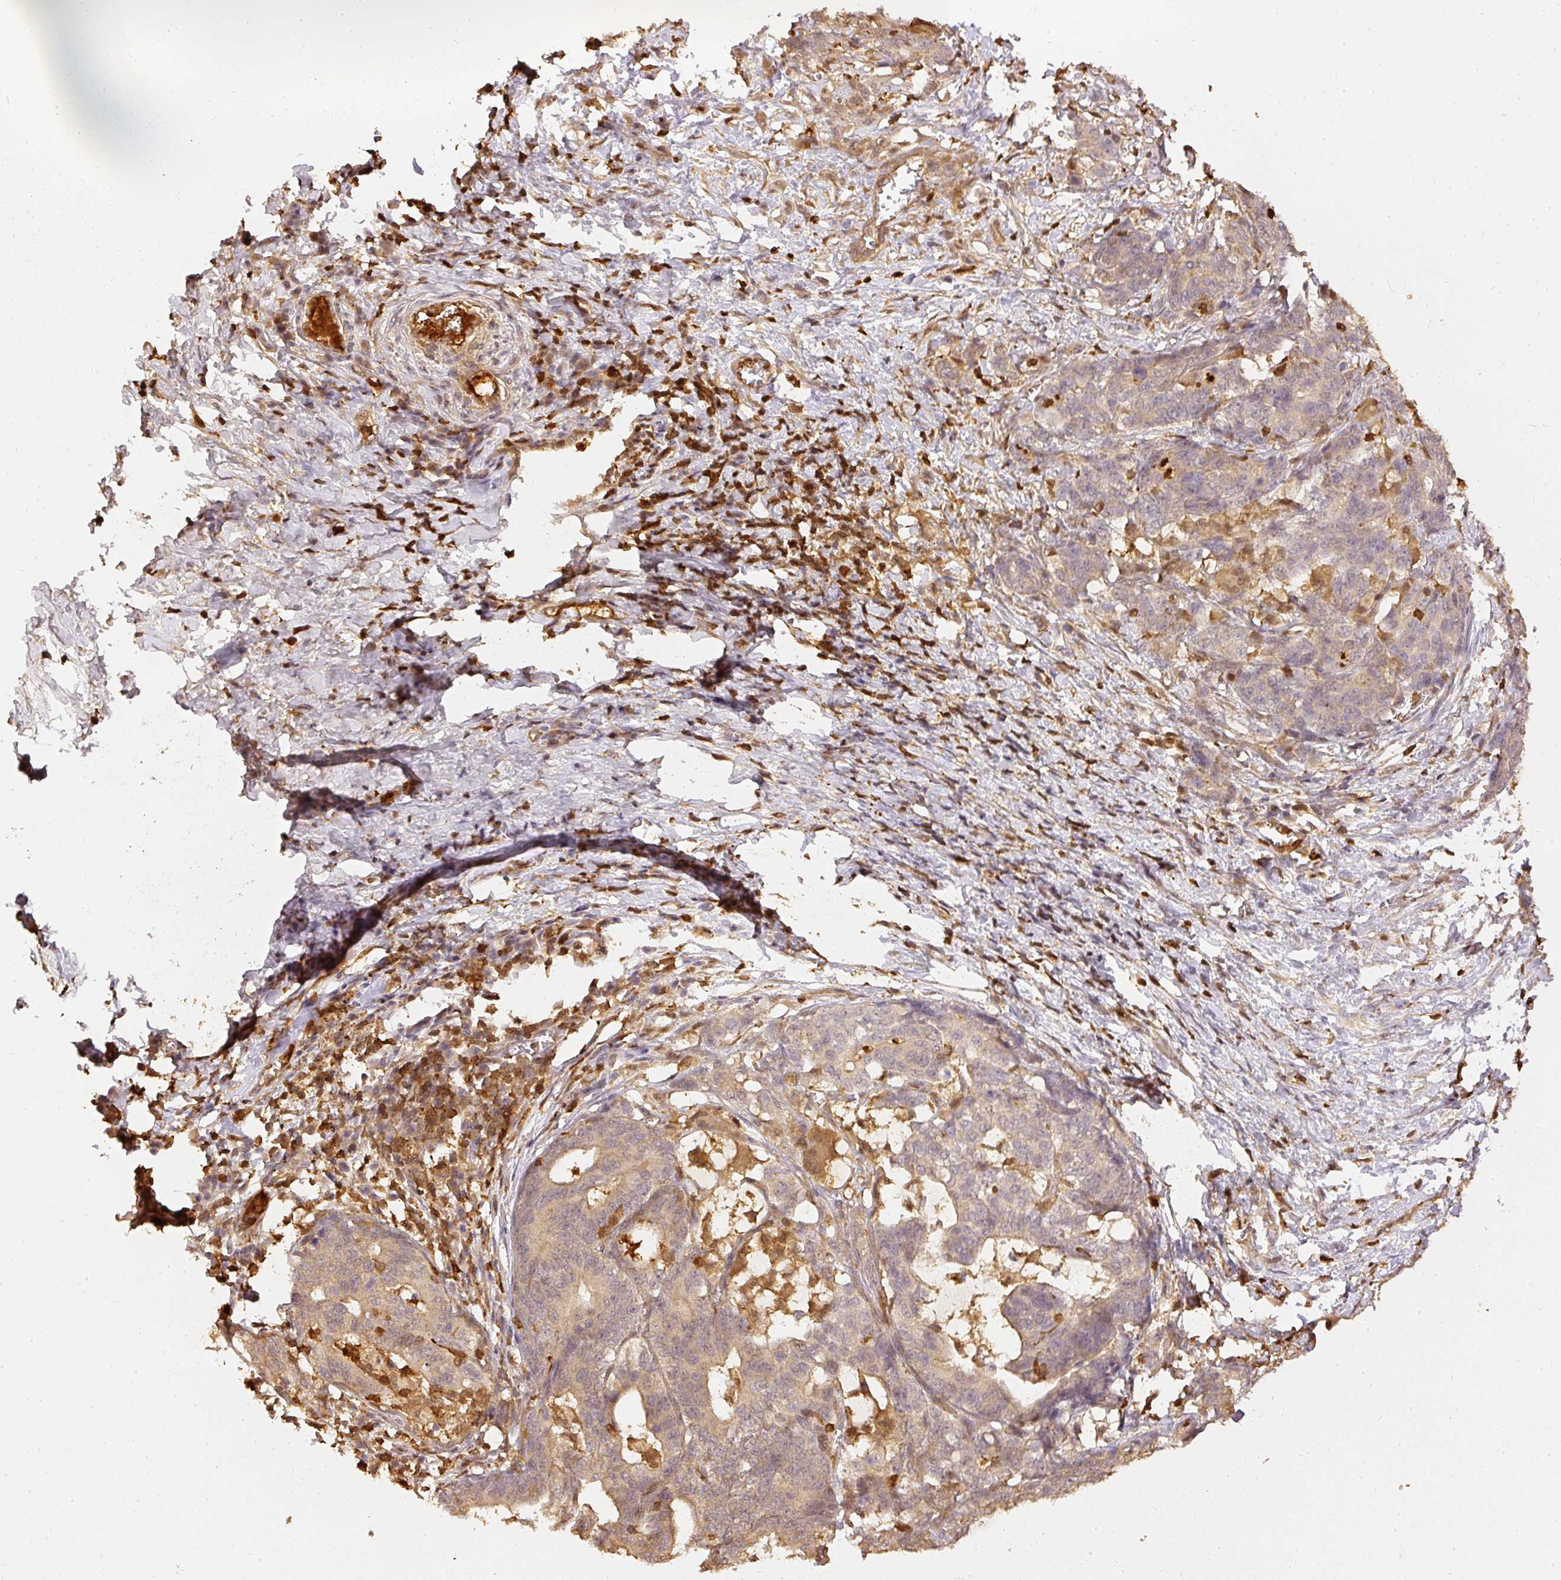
{"staining": {"intensity": "weak", "quantity": ">75%", "location": "cytoplasmic/membranous"}, "tissue": "stomach cancer", "cell_type": "Tumor cells", "image_type": "cancer", "snomed": [{"axis": "morphology", "description": "Normal tissue, NOS"}, {"axis": "morphology", "description": "Adenocarcinoma, NOS"}, {"axis": "topography", "description": "Stomach"}], "caption": "Immunohistochemical staining of stomach cancer (adenocarcinoma) displays low levels of weak cytoplasmic/membranous expression in approximately >75% of tumor cells.", "gene": "PFN1", "patient": {"sex": "female", "age": 64}}